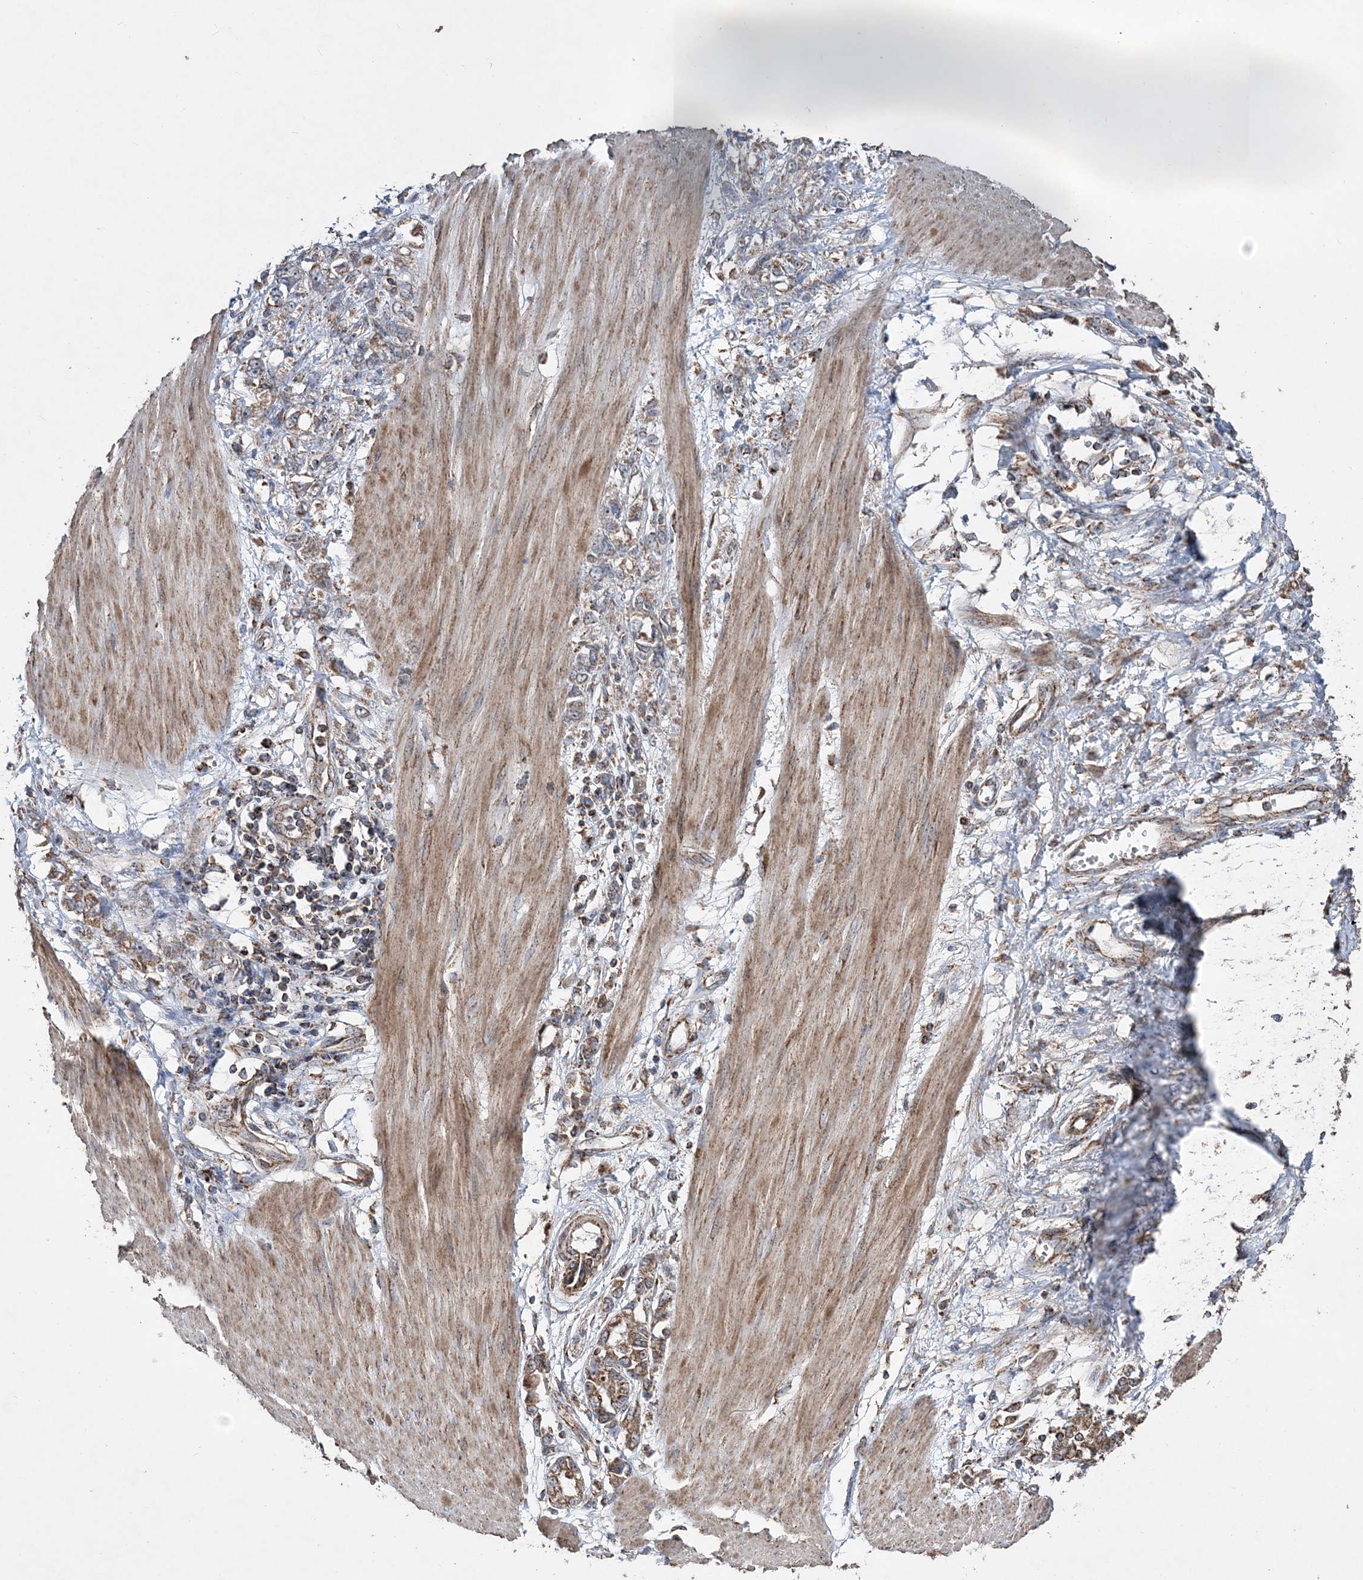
{"staining": {"intensity": "weak", "quantity": ">75%", "location": "cytoplasmic/membranous"}, "tissue": "stomach cancer", "cell_type": "Tumor cells", "image_type": "cancer", "snomed": [{"axis": "morphology", "description": "Adenocarcinoma, NOS"}, {"axis": "topography", "description": "Stomach"}], "caption": "An immunohistochemistry (IHC) photomicrograph of neoplastic tissue is shown. Protein staining in brown labels weak cytoplasmic/membranous positivity in stomach cancer within tumor cells. Nuclei are stained in blue.", "gene": "POC5", "patient": {"sex": "female", "age": 76}}